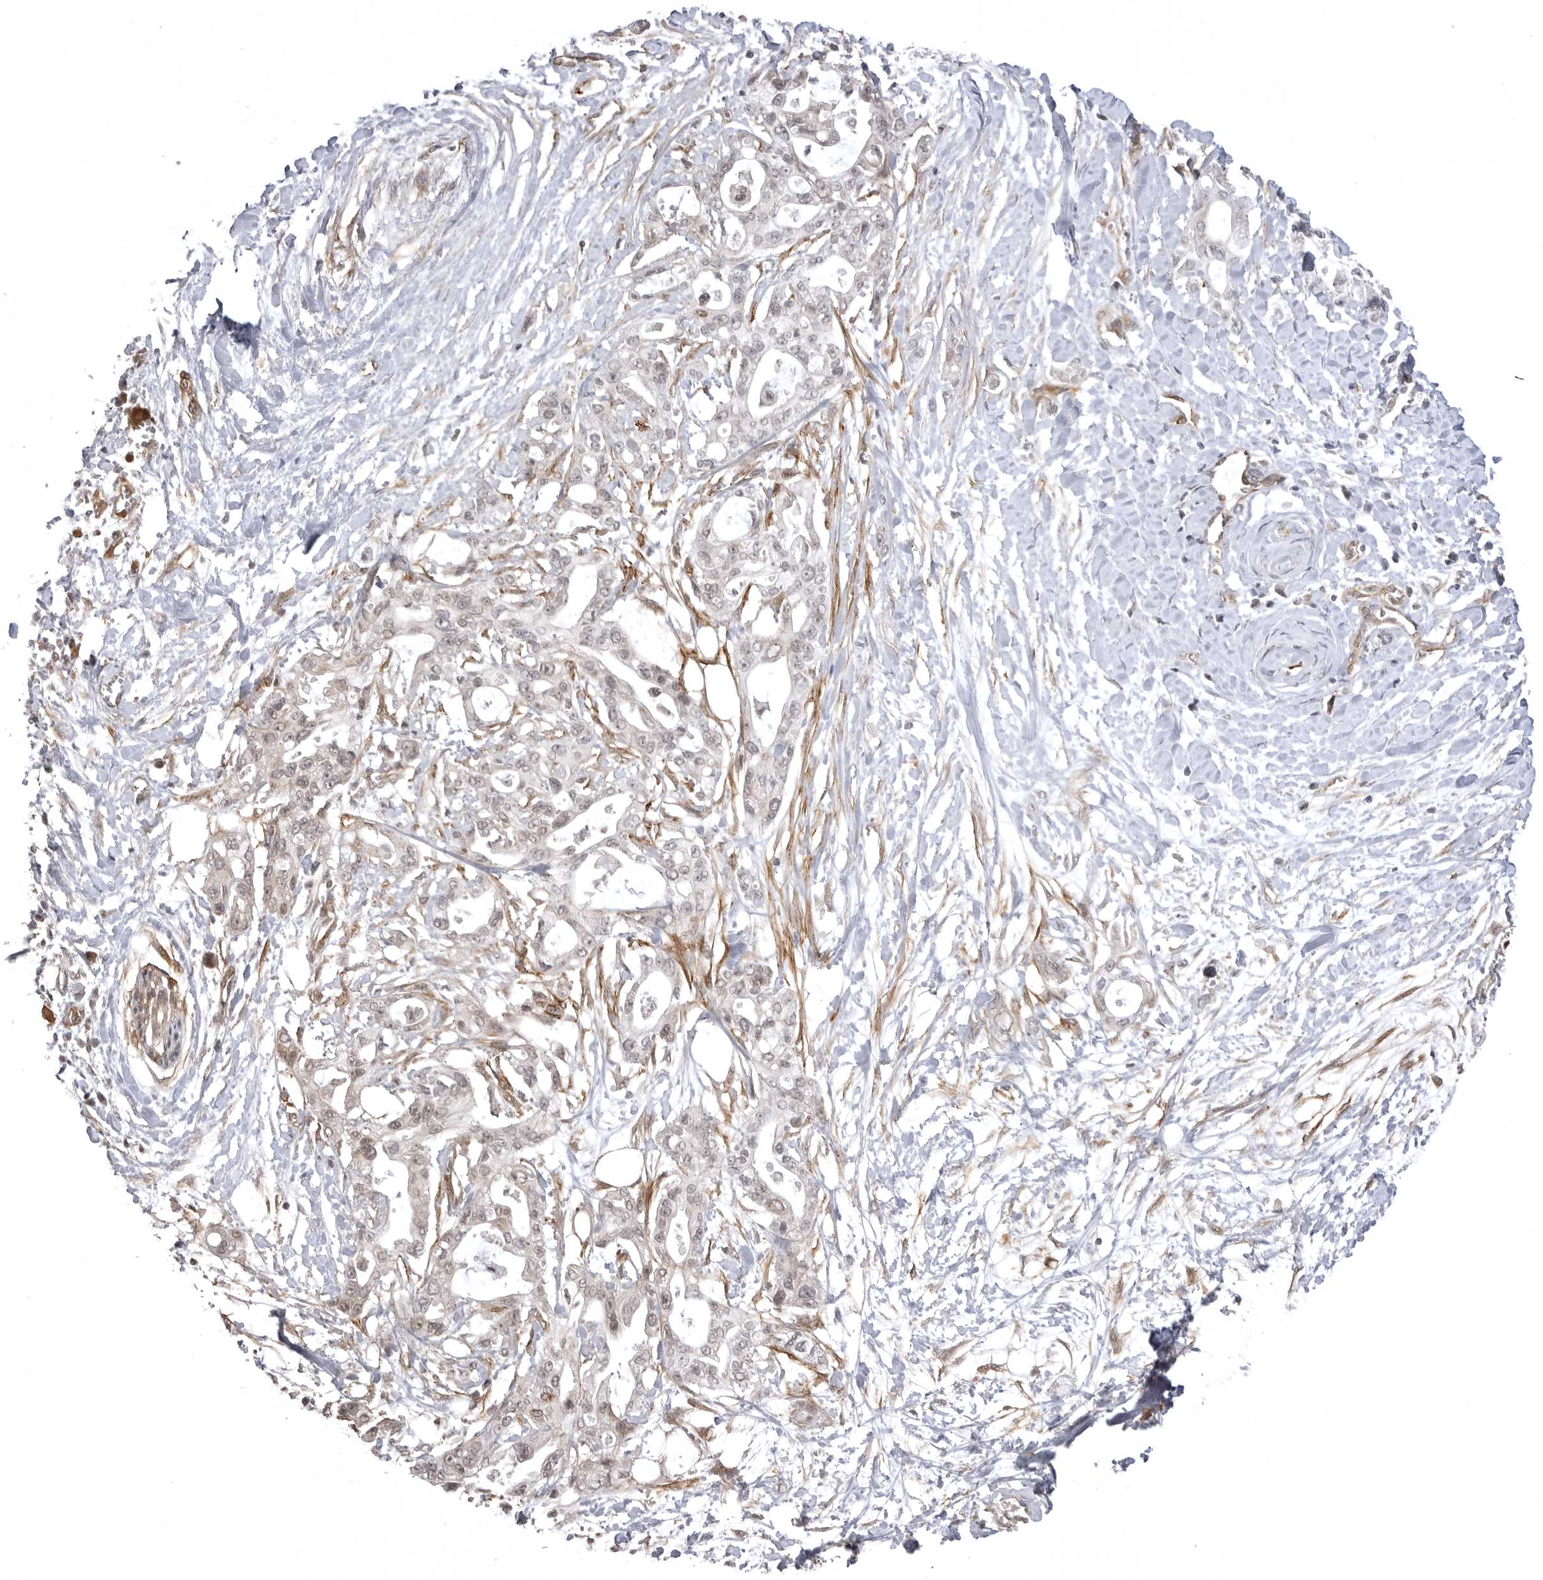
{"staining": {"intensity": "weak", "quantity": "<25%", "location": "nuclear"}, "tissue": "pancreatic cancer", "cell_type": "Tumor cells", "image_type": "cancer", "snomed": [{"axis": "morphology", "description": "Adenocarcinoma, NOS"}, {"axis": "topography", "description": "Pancreas"}], "caption": "IHC histopathology image of human pancreatic cancer stained for a protein (brown), which reveals no expression in tumor cells. (DAB IHC visualized using brightfield microscopy, high magnification).", "gene": "SORBS1", "patient": {"sex": "male", "age": 68}}